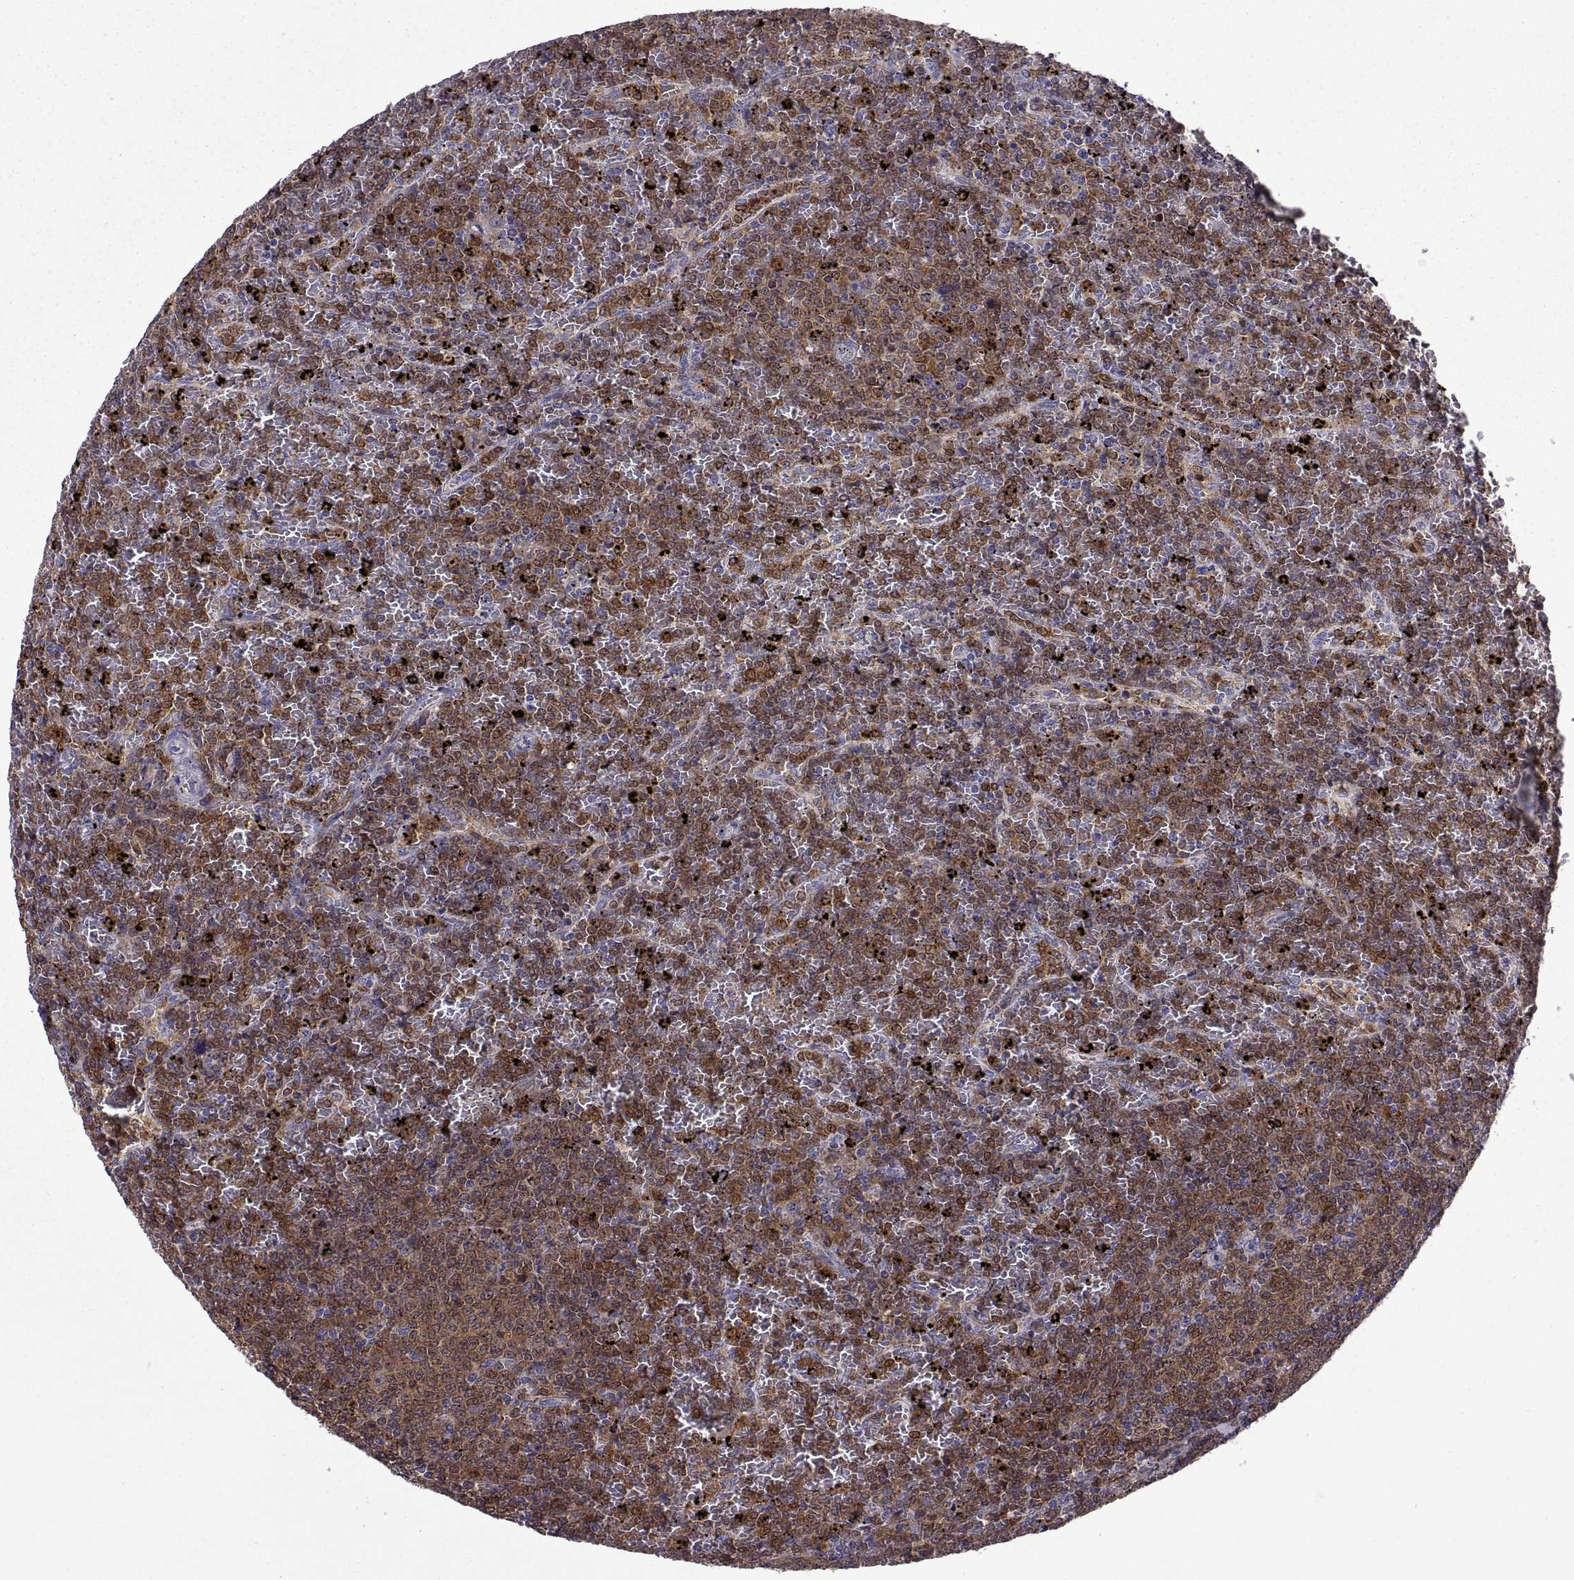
{"staining": {"intensity": "strong", "quantity": ">75%", "location": "cytoplasmic/membranous"}, "tissue": "lymphoma", "cell_type": "Tumor cells", "image_type": "cancer", "snomed": [{"axis": "morphology", "description": "Malignant lymphoma, non-Hodgkin's type, Low grade"}, {"axis": "topography", "description": "Spleen"}], "caption": "A histopathology image of low-grade malignant lymphoma, non-Hodgkin's type stained for a protein reveals strong cytoplasmic/membranous brown staining in tumor cells.", "gene": "DOK3", "patient": {"sex": "female", "age": 77}}